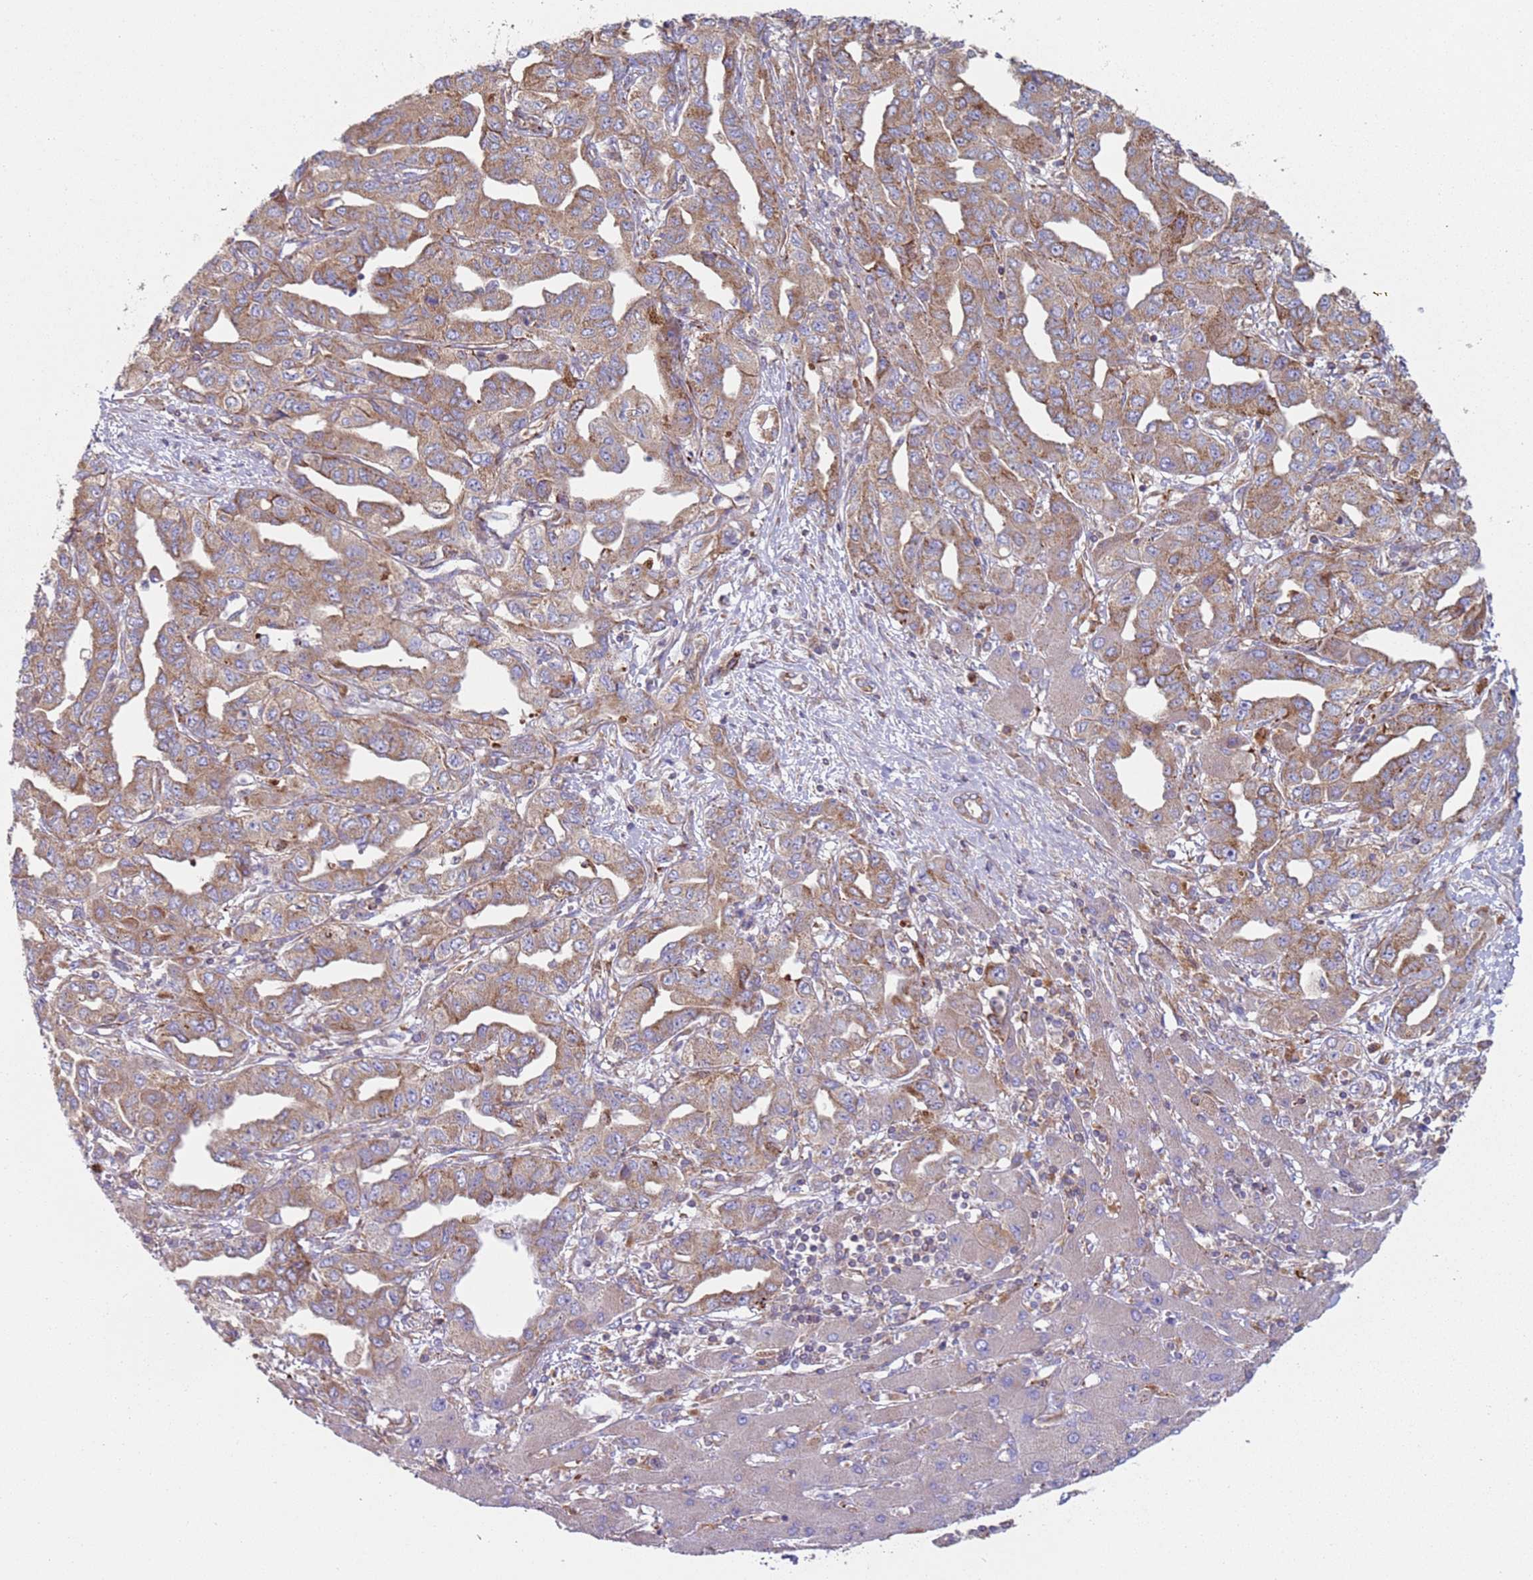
{"staining": {"intensity": "moderate", "quantity": ">75%", "location": "cytoplasmic/membranous"}, "tissue": "liver cancer", "cell_type": "Tumor cells", "image_type": "cancer", "snomed": [{"axis": "morphology", "description": "Cholangiocarcinoma"}, {"axis": "topography", "description": "Liver"}], "caption": "Brown immunohistochemical staining in human liver cholangiocarcinoma displays moderate cytoplasmic/membranous staining in approximately >75% of tumor cells.", "gene": "SNAPIN", "patient": {"sex": "male", "age": 59}}